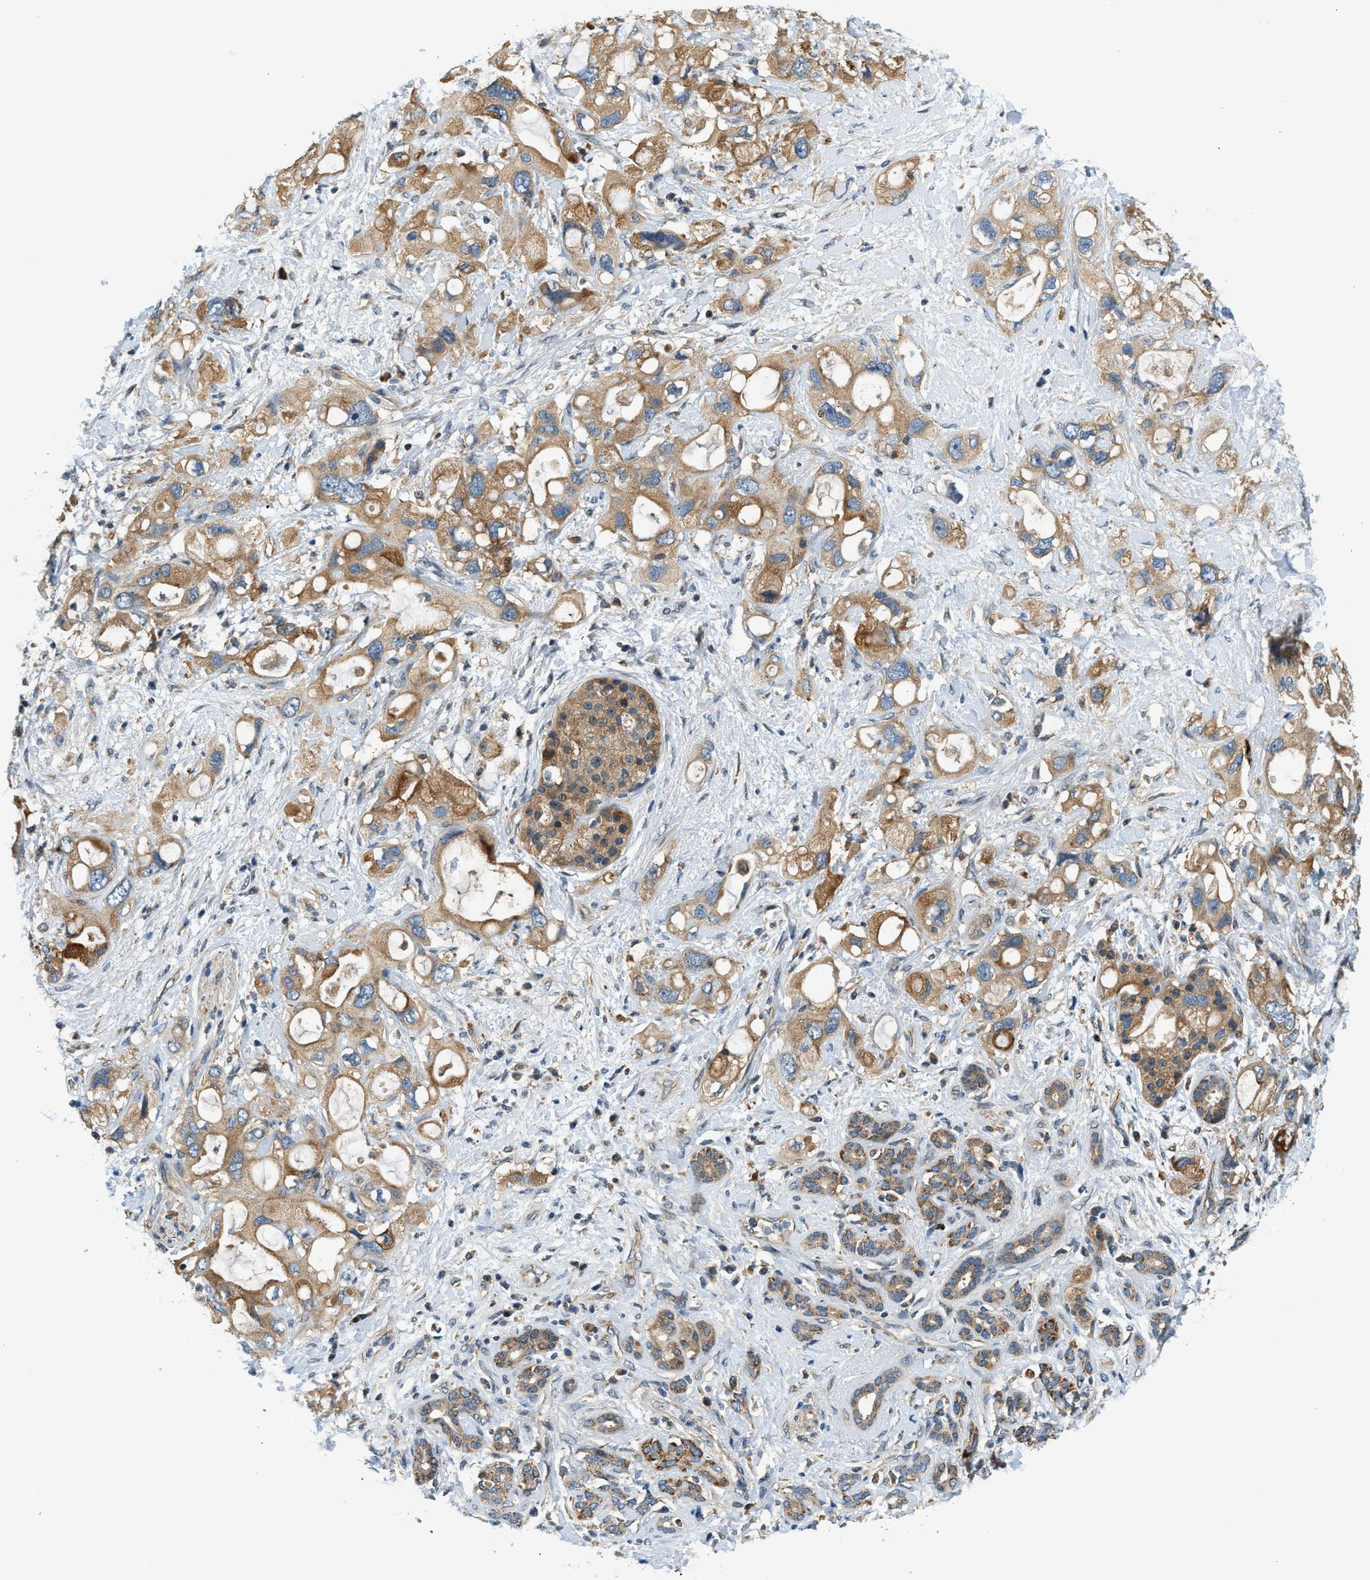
{"staining": {"intensity": "moderate", "quantity": ">75%", "location": "cytoplasmic/membranous"}, "tissue": "pancreatic cancer", "cell_type": "Tumor cells", "image_type": "cancer", "snomed": [{"axis": "morphology", "description": "Adenocarcinoma, NOS"}, {"axis": "topography", "description": "Pancreas"}], "caption": "Immunohistochemical staining of pancreatic cancer shows moderate cytoplasmic/membranous protein positivity in approximately >75% of tumor cells. The staining is performed using DAB brown chromogen to label protein expression. The nuclei are counter-stained blue using hematoxylin.", "gene": "KCNK1", "patient": {"sex": "female", "age": 56}}